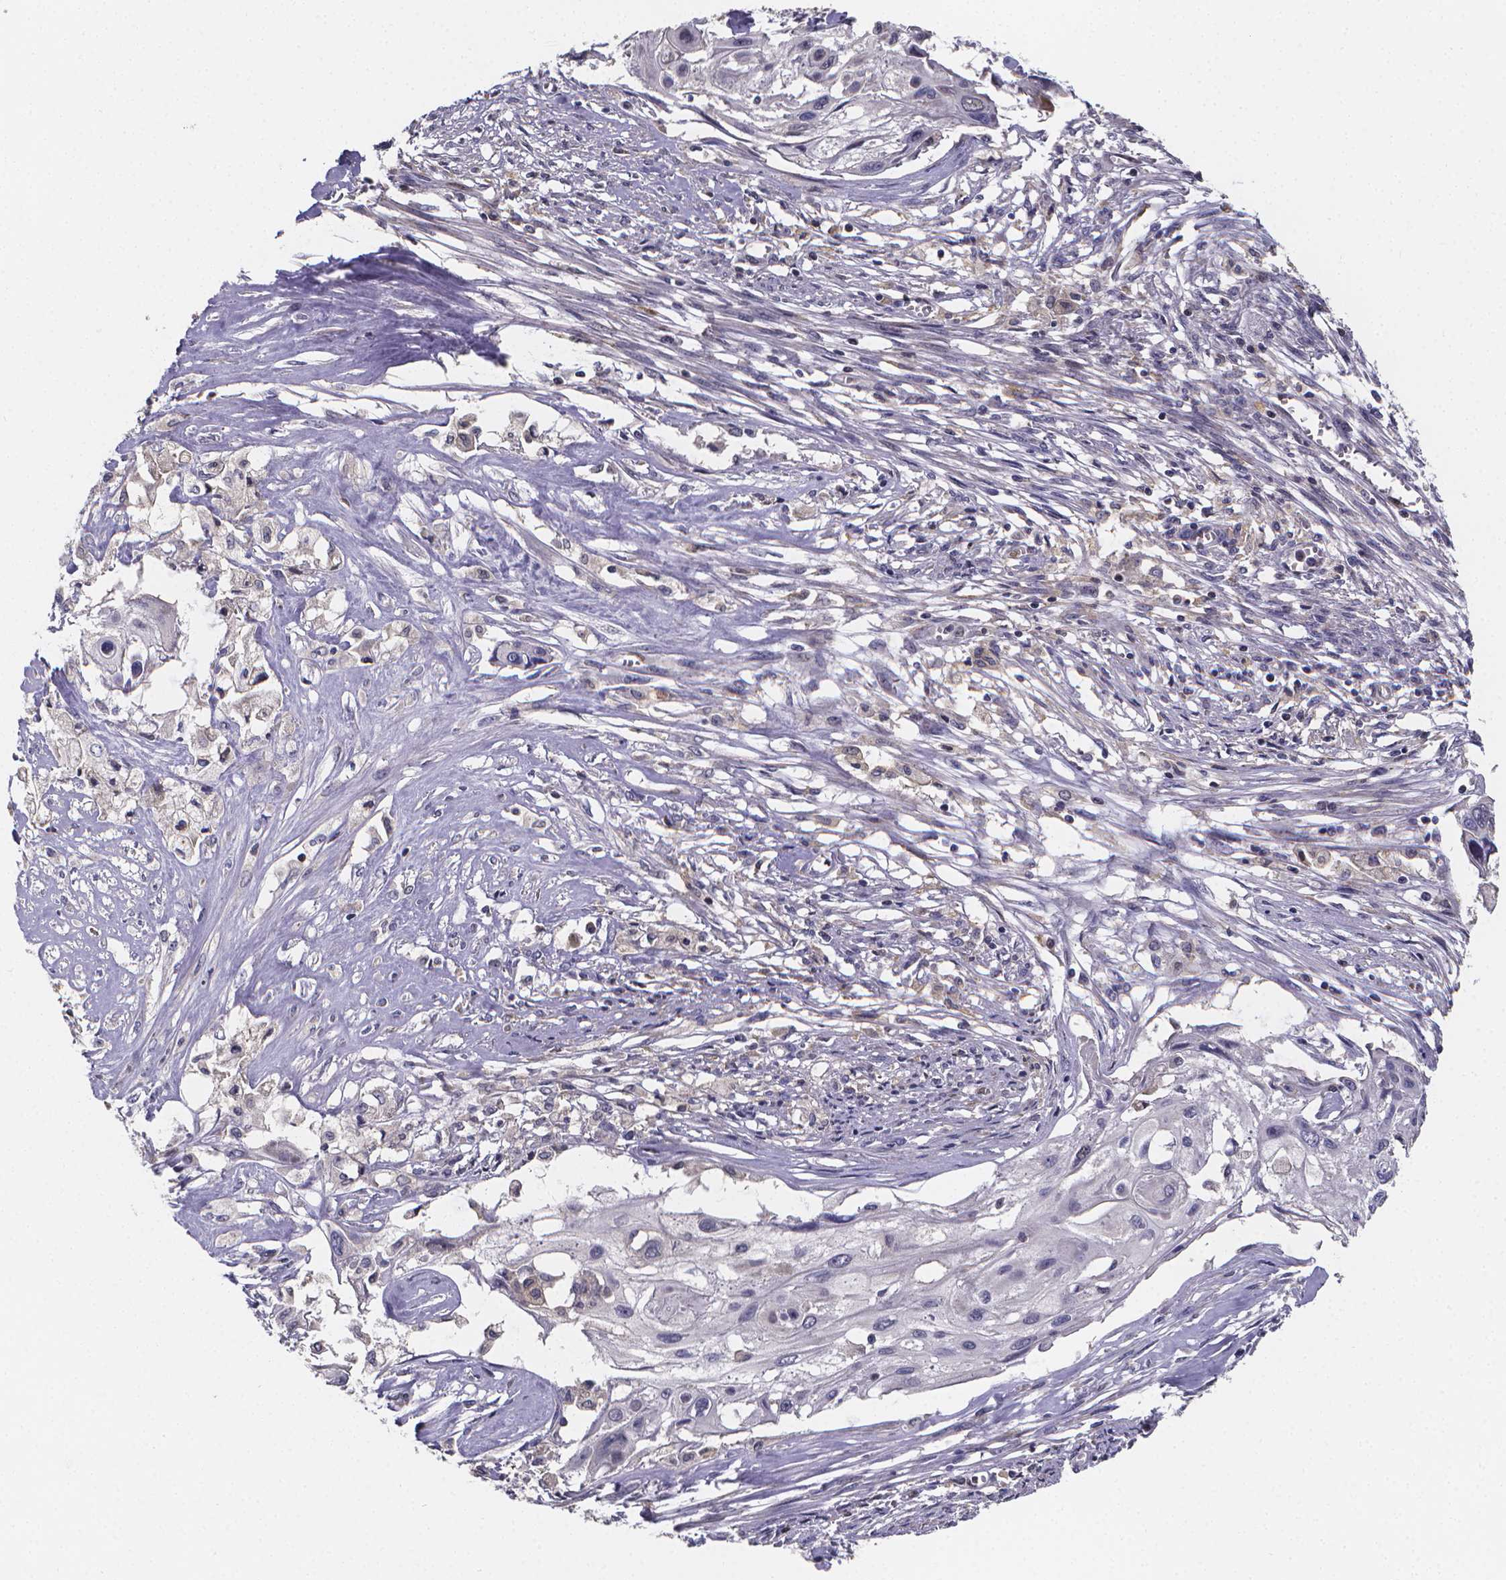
{"staining": {"intensity": "negative", "quantity": "none", "location": "none"}, "tissue": "cervical cancer", "cell_type": "Tumor cells", "image_type": "cancer", "snomed": [{"axis": "morphology", "description": "Squamous cell carcinoma, NOS"}, {"axis": "topography", "description": "Cervix"}], "caption": "This is an immunohistochemistry image of cervical cancer (squamous cell carcinoma). There is no expression in tumor cells.", "gene": "PAH", "patient": {"sex": "female", "age": 49}}